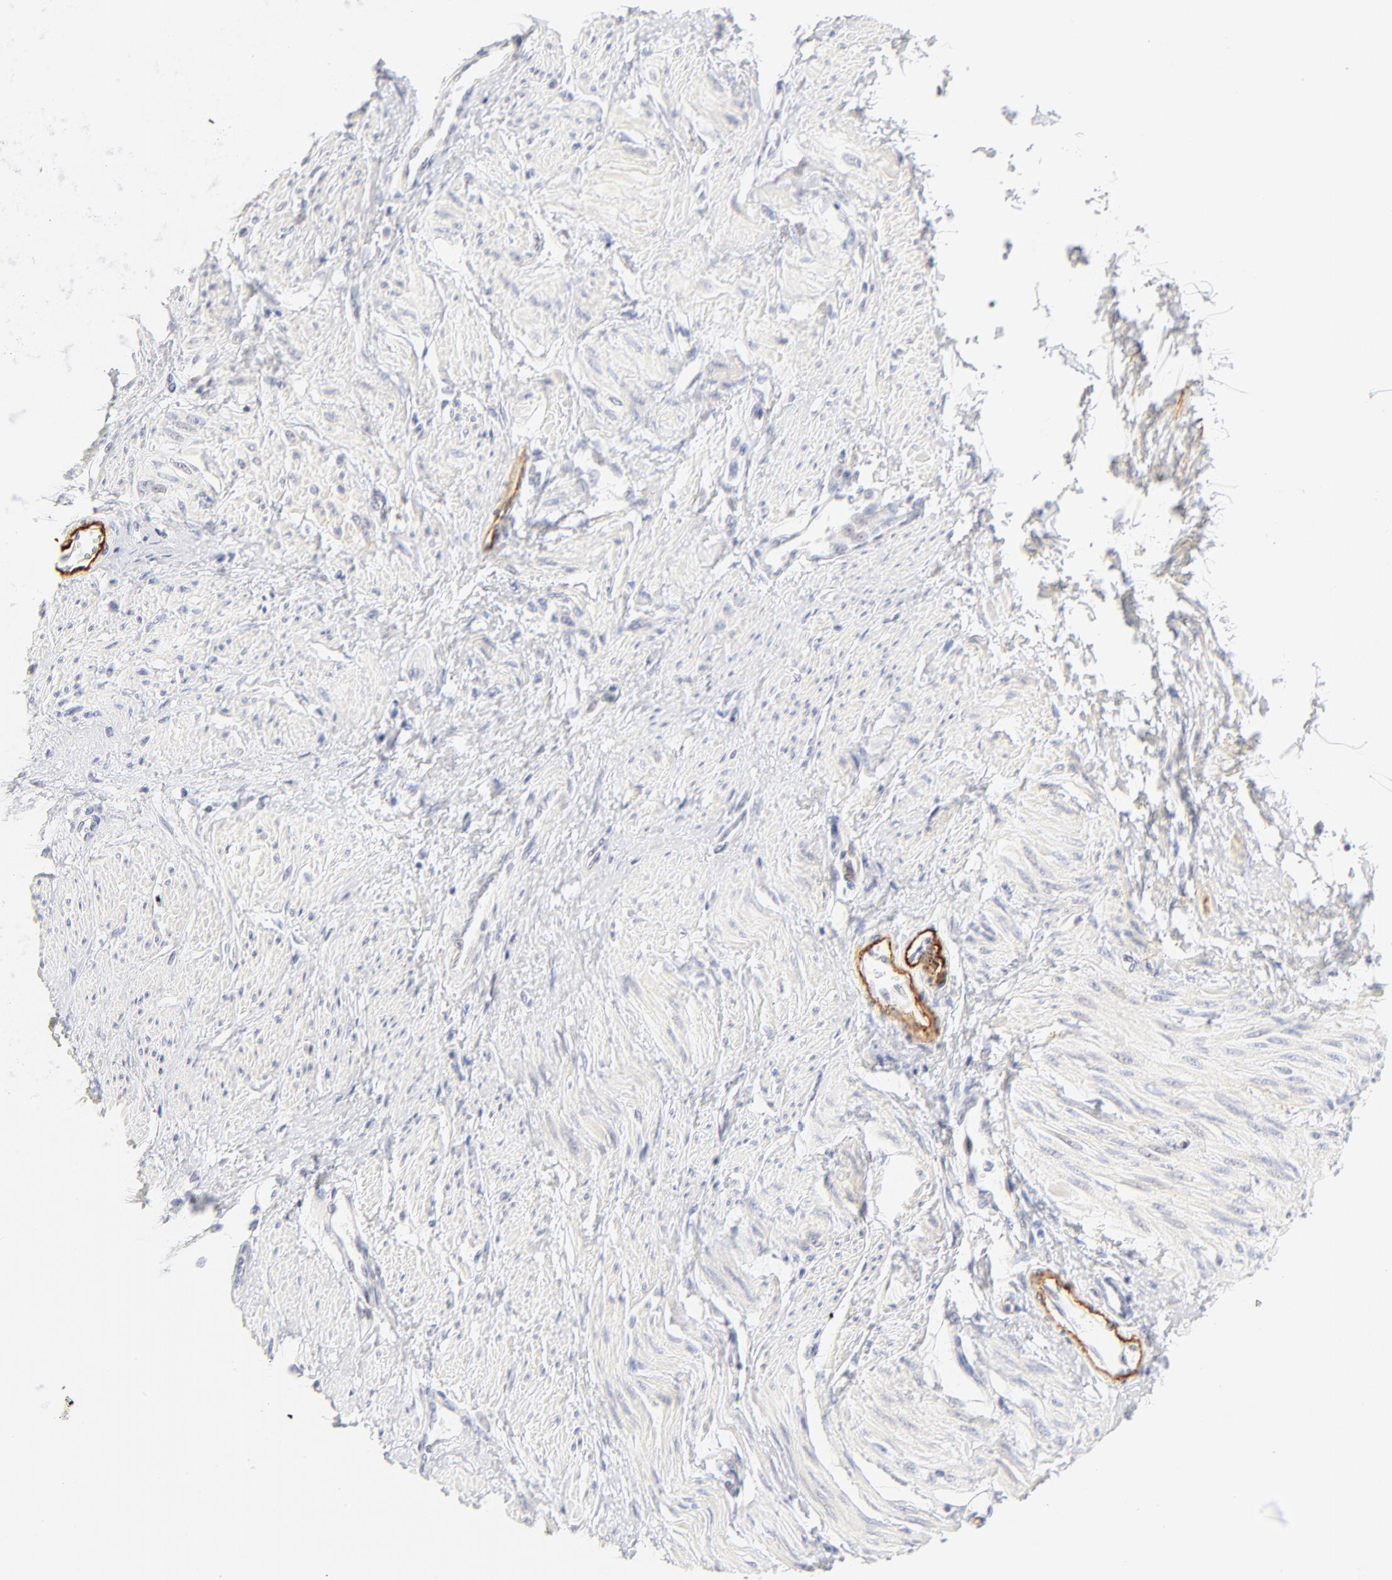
{"staining": {"intensity": "negative", "quantity": "none", "location": "none"}, "tissue": "smooth muscle", "cell_type": "Smooth muscle cells", "image_type": "normal", "snomed": [{"axis": "morphology", "description": "Normal tissue, NOS"}, {"axis": "topography", "description": "Smooth muscle"}, {"axis": "topography", "description": "Uterus"}], "caption": "A photomicrograph of smooth muscle stained for a protein displays no brown staining in smooth muscle cells. (Immunohistochemistry (ihc), brightfield microscopy, high magnification).", "gene": "NPNT", "patient": {"sex": "female", "age": 39}}